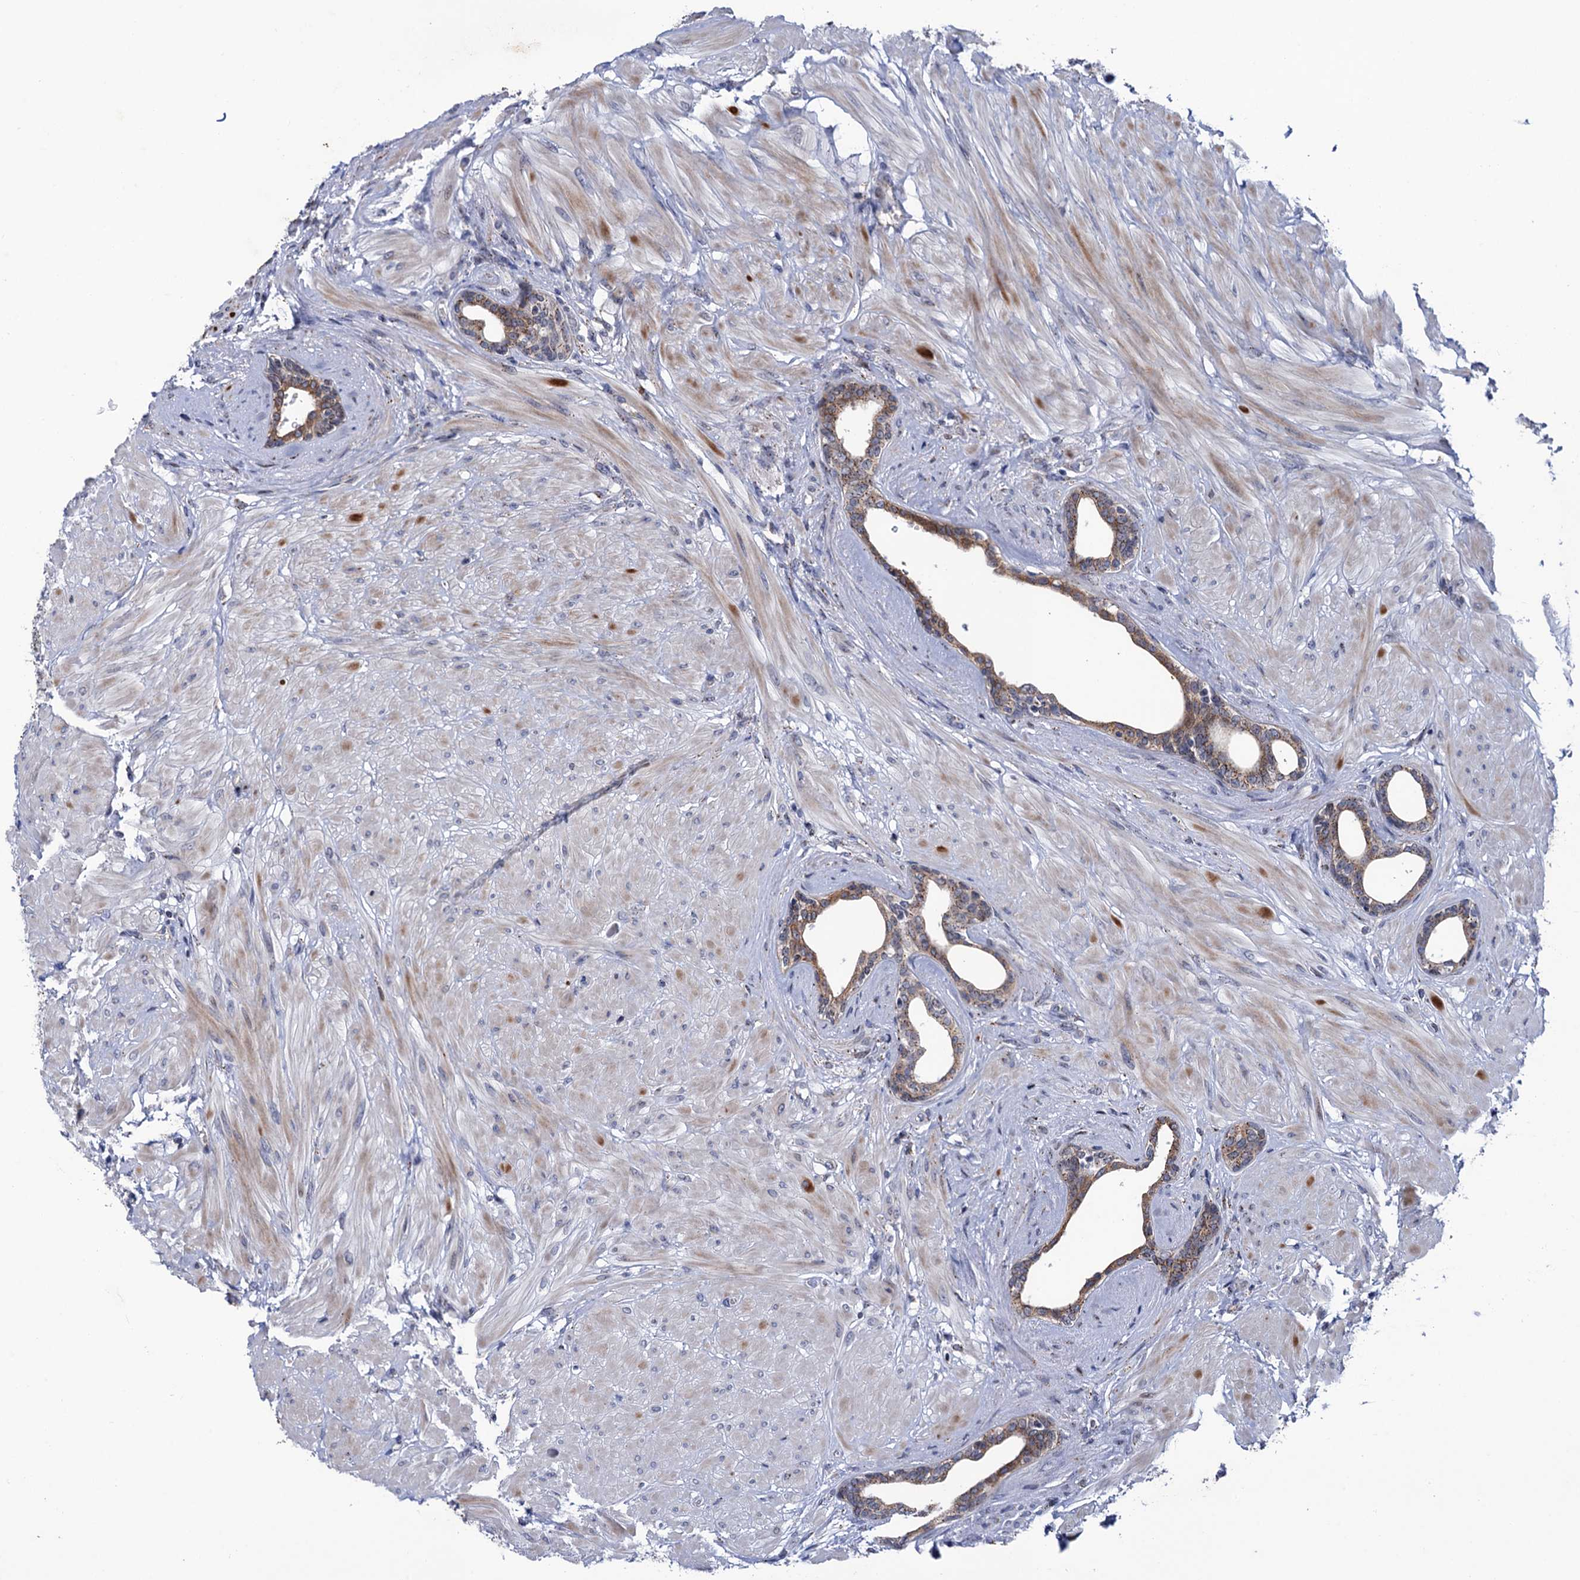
{"staining": {"intensity": "strong", "quantity": ">75%", "location": "cytoplasmic/membranous"}, "tissue": "prostate", "cell_type": "Glandular cells", "image_type": "normal", "snomed": [{"axis": "morphology", "description": "Normal tissue, NOS"}, {"axis": "topography", "description": "Prostate"}], "caption": "High-power microscopy captured an IHC histopathology image of normal prostate, revealing strong cytoplasmic/membranous expression in approximately >75% of glandular cells.", "gene": "THAP2", "patient": {"sex": "male", "age": 48}}